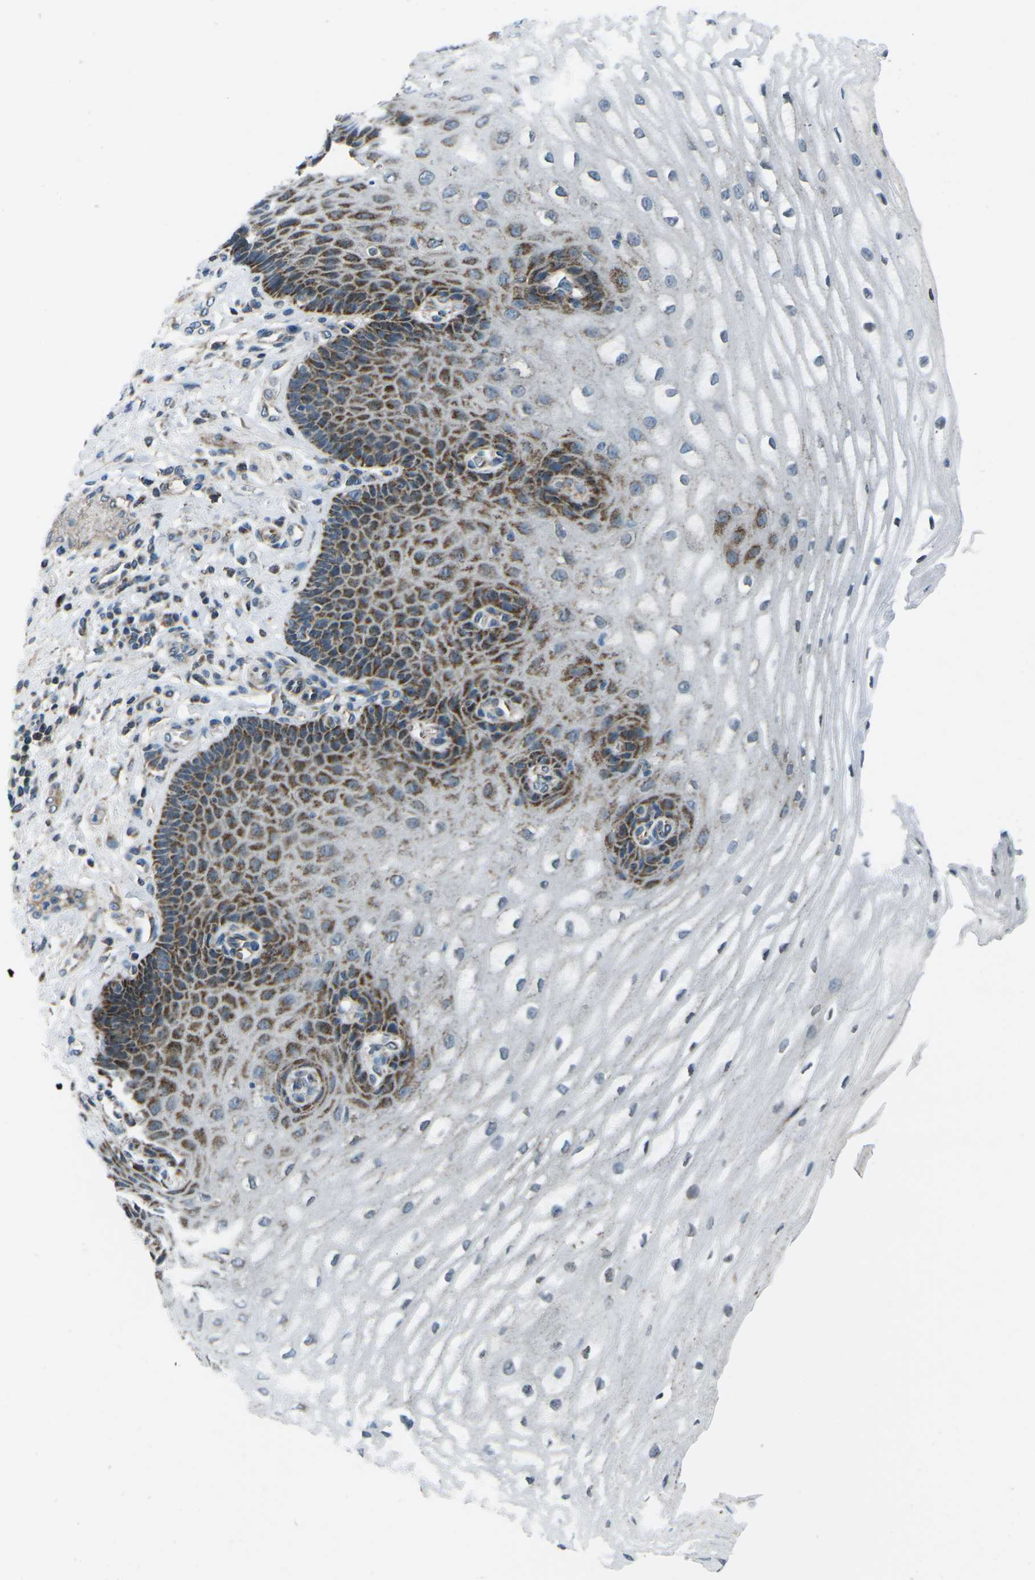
{"staining": {"intensity": "strong", "quantity": "<25%", "location": "cytoplasmic/membranous"}, "tissue": "esophagus", "cell_type": "Squamous epithelial cells", "image_type": "normal", "snomed": [{"axis": "morphology", "description": "Normal tissue, NOS"}, {"axis": "topography", "description": "Esophagus"}], "caption": "Esophagus stained with immunohistochemistry (IHC) displays strong cytoplasmic/membranous staining in approximately <25% of squamous epithelial cells. The protein is shown in brown color, while the nuclei are stained blue.", "gene": "RFESD", "patient": {"sex": "male", "age": 54}}